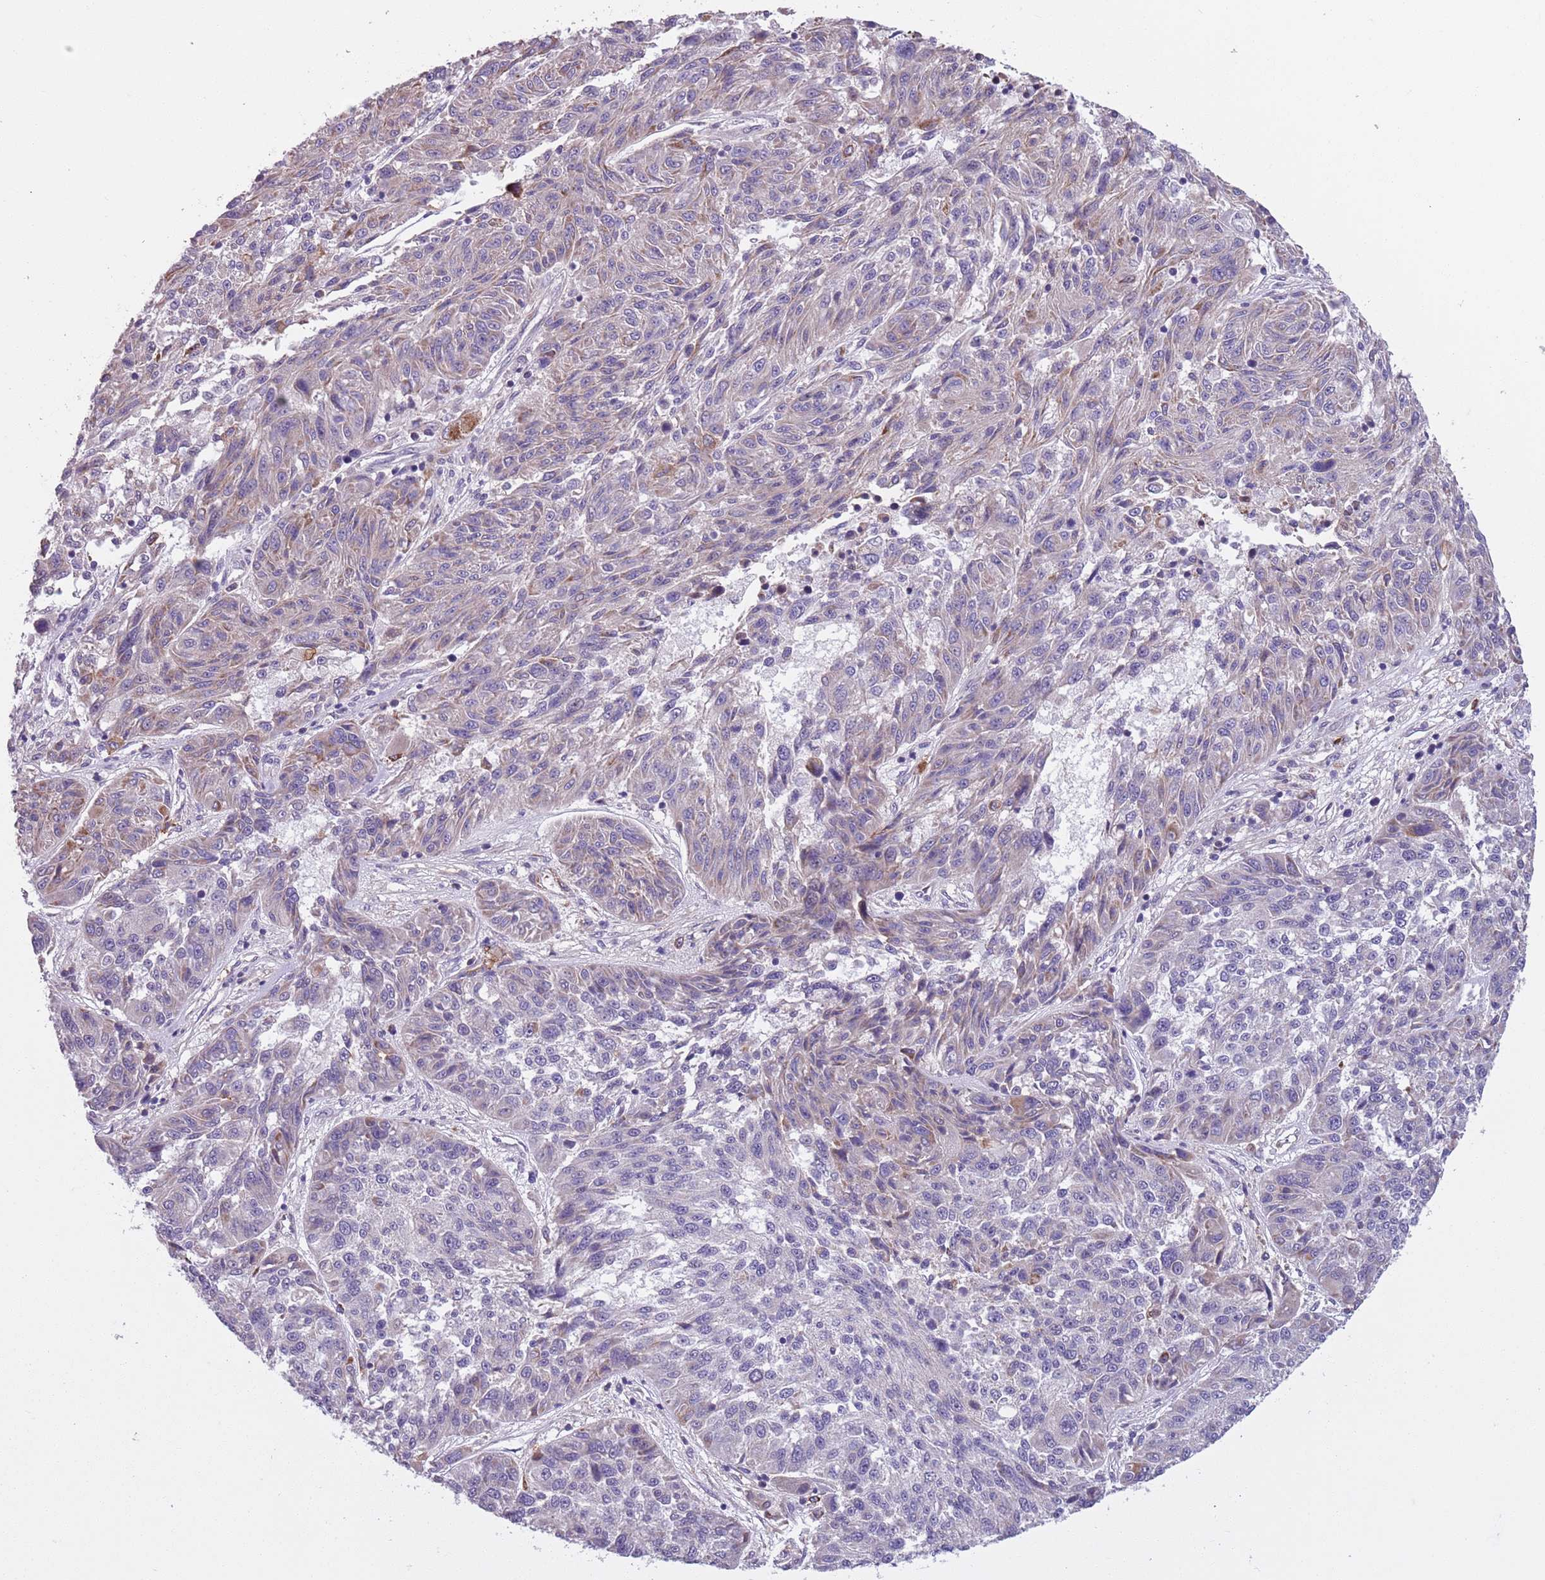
{"staining": {"intensity": "negative", "quantity": "none", "location": "none"}, "tissue": "melanoma", "cell_type": "Tumor cells", "image_type": "cancer", "snomed": [{"axis": "morphology", "description": "Malignant melanoma, NOS"}, {"axis": "topography", "description": "Skin"}], "caption": "A high-resolution micrograph shows IHC staining of malignant melanoma, which exhibits no significant staining in tumor cells.", "gene": "JAML", "patient": {"sex": "male", "age": 53}}